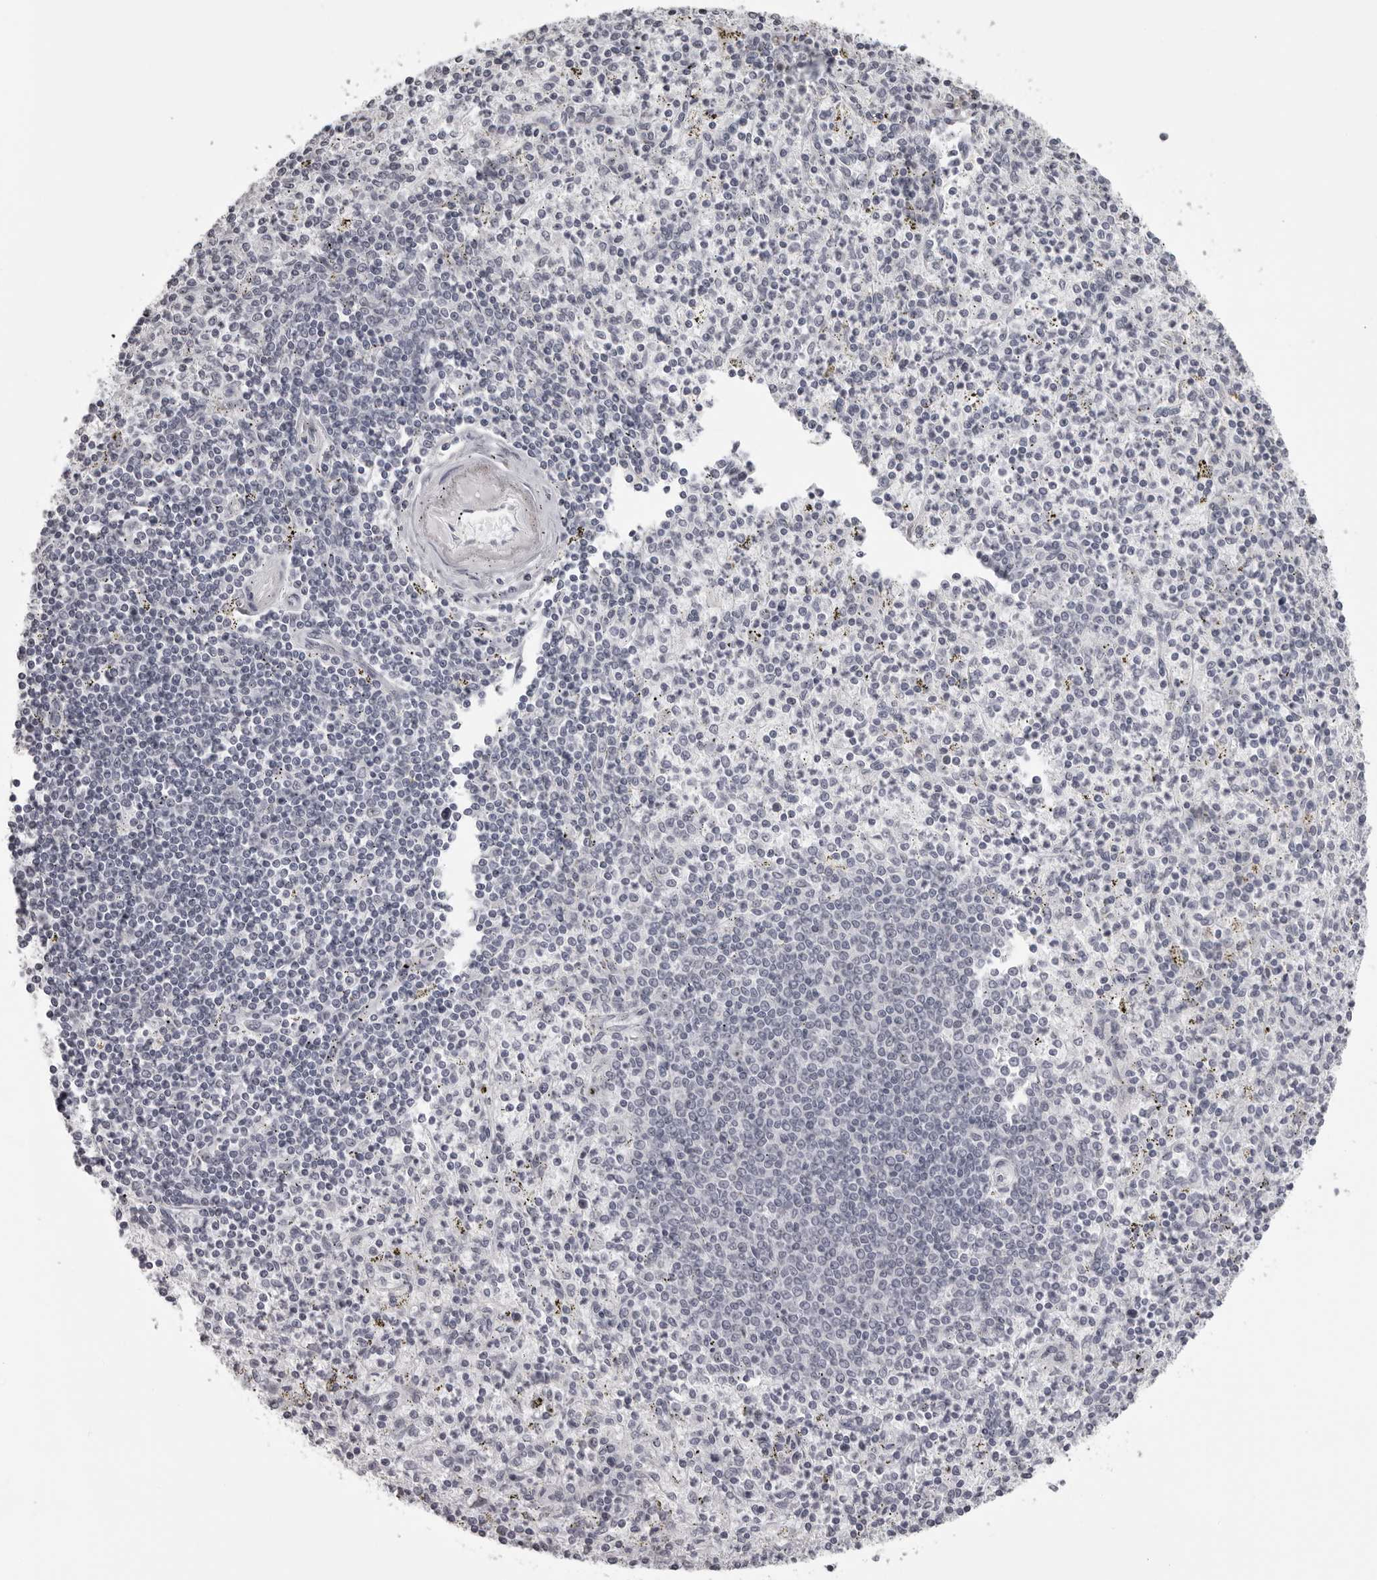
{"staining": {"intensity": "negative", "quantity": "none", "location": "none"}, "tissue": "spleen", "cell_type": "Cells in red pulp", "image_type": "normal", "snomed": [{"axis": "morphology", "description": "Normal tissue, NOS"}, {"axis": "topography", "description": "Spleen"}], "caption": "Spleen stained for a protein using IHC displays no positivity cells in red pulp.", "gene": "HELZ", "patient": {"sex": "male", "age": 72}}